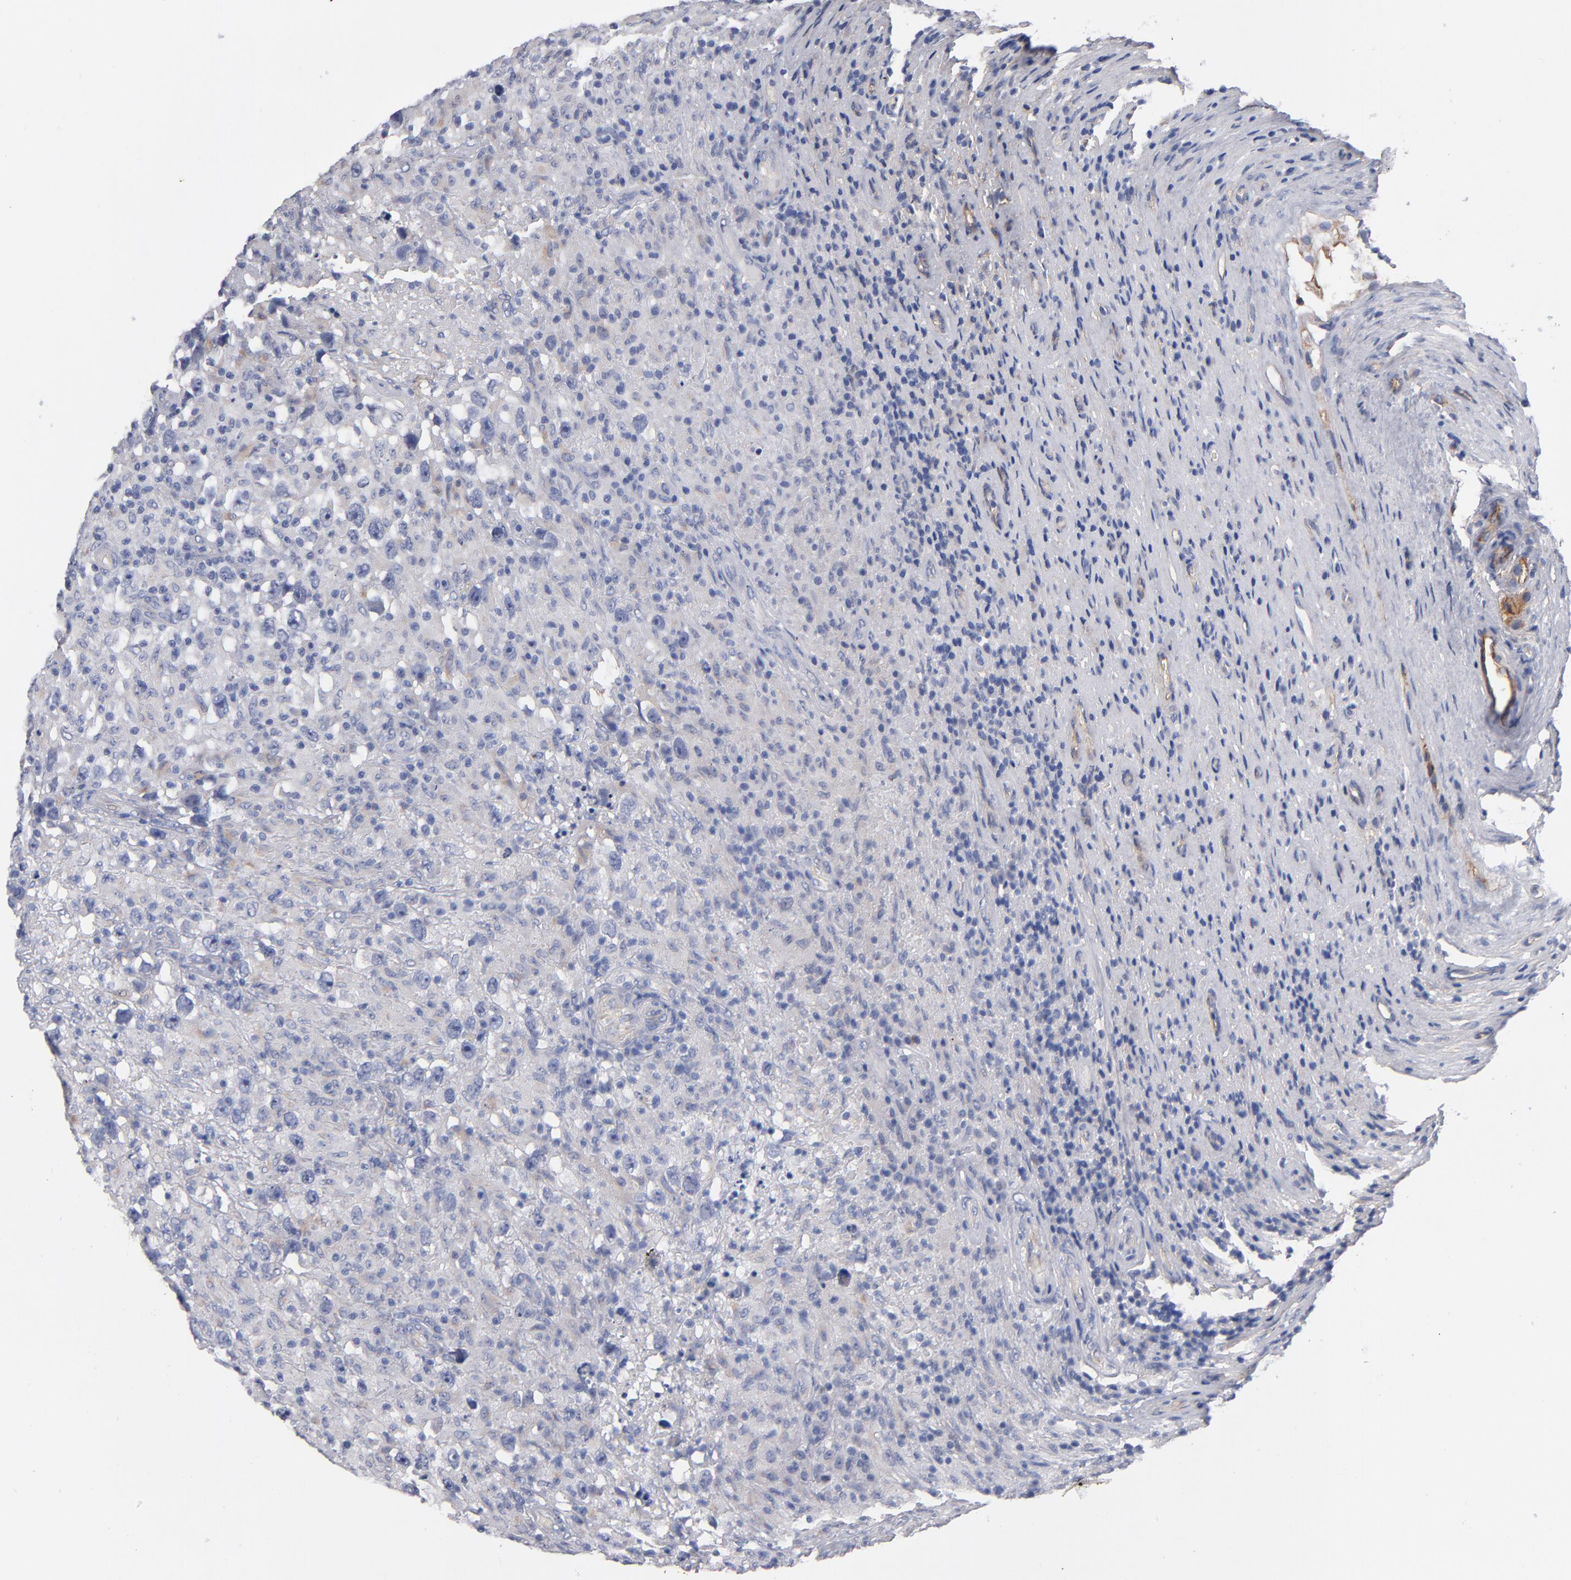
{"staining": {"intensity": "weak", "quantity": "<25%", "location": "cytoplasmic/membranous"}, "tissue": "testis cancer", "cell_type": "Tumor cells", "image_type": "cancer", "snomed": [{"axis": "morphology", "description": "Seminoma, NOS"}, {"axis": "topography", "description": "Testis"}], "caption": "This image is of seminoma (testis) stained with immunohistochemistry to label a protein in brown with the nuclei are counter-stained blue. There is no staining in tumor cells.", "gene": "PLSCR4", "patient": {"sex": "male", "age": 34}}